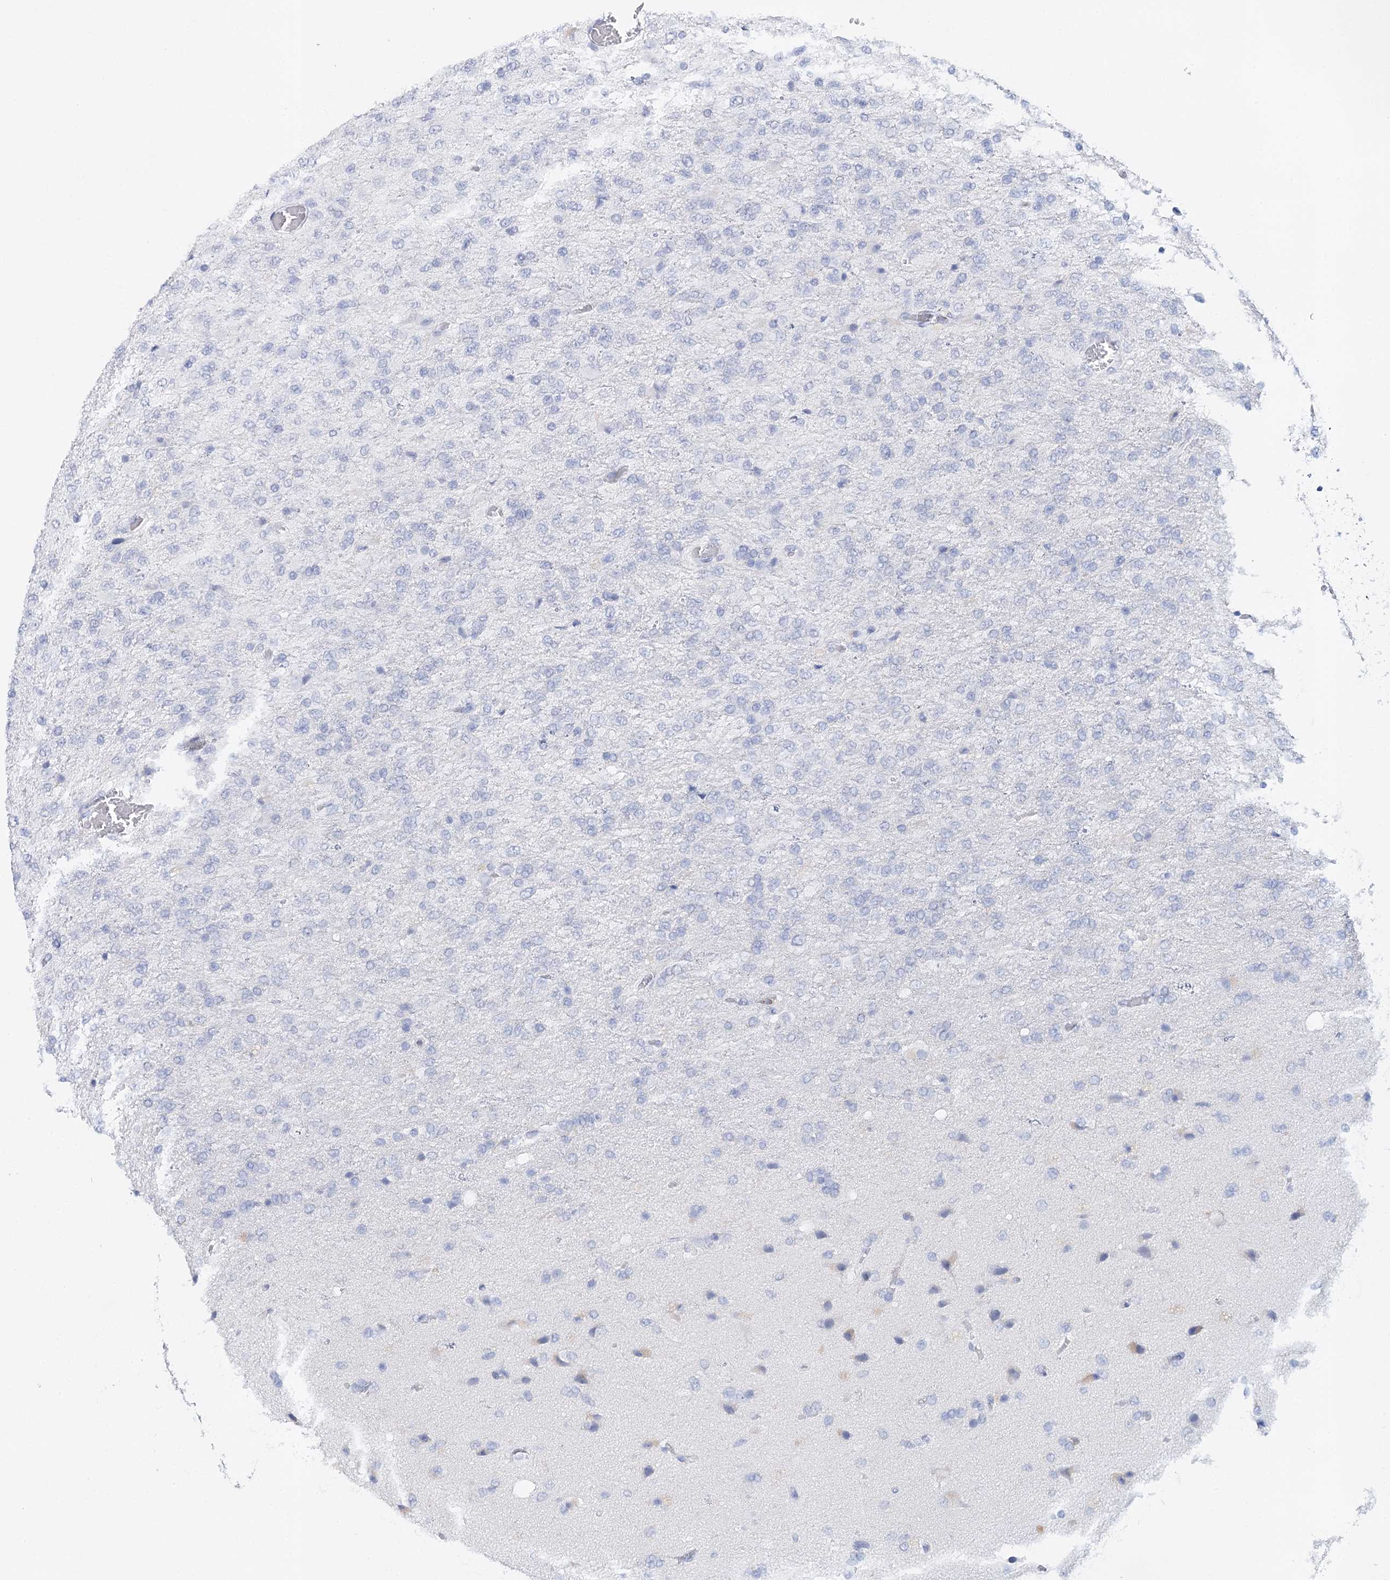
{"staining": {"intensity": "negative", "quantity": "none", "location": "none"}, "tissue": "glioma", "cell_type": "Tumor cells", "image_type": "cancer", "snomed": [{"axis": "morphology", "description": "Glioma, malignant, High grade"}, {"axis": "topography", "description": "Brain"}], "caption": "Immunohistochemistry (IHC) histopathology image of neoplastic tissue: glioma stained with DAB reveals no significant protein positivity in tumor cells.", "gene": "CEACAM8", "patient": {"sex": "female", "age": 74}}